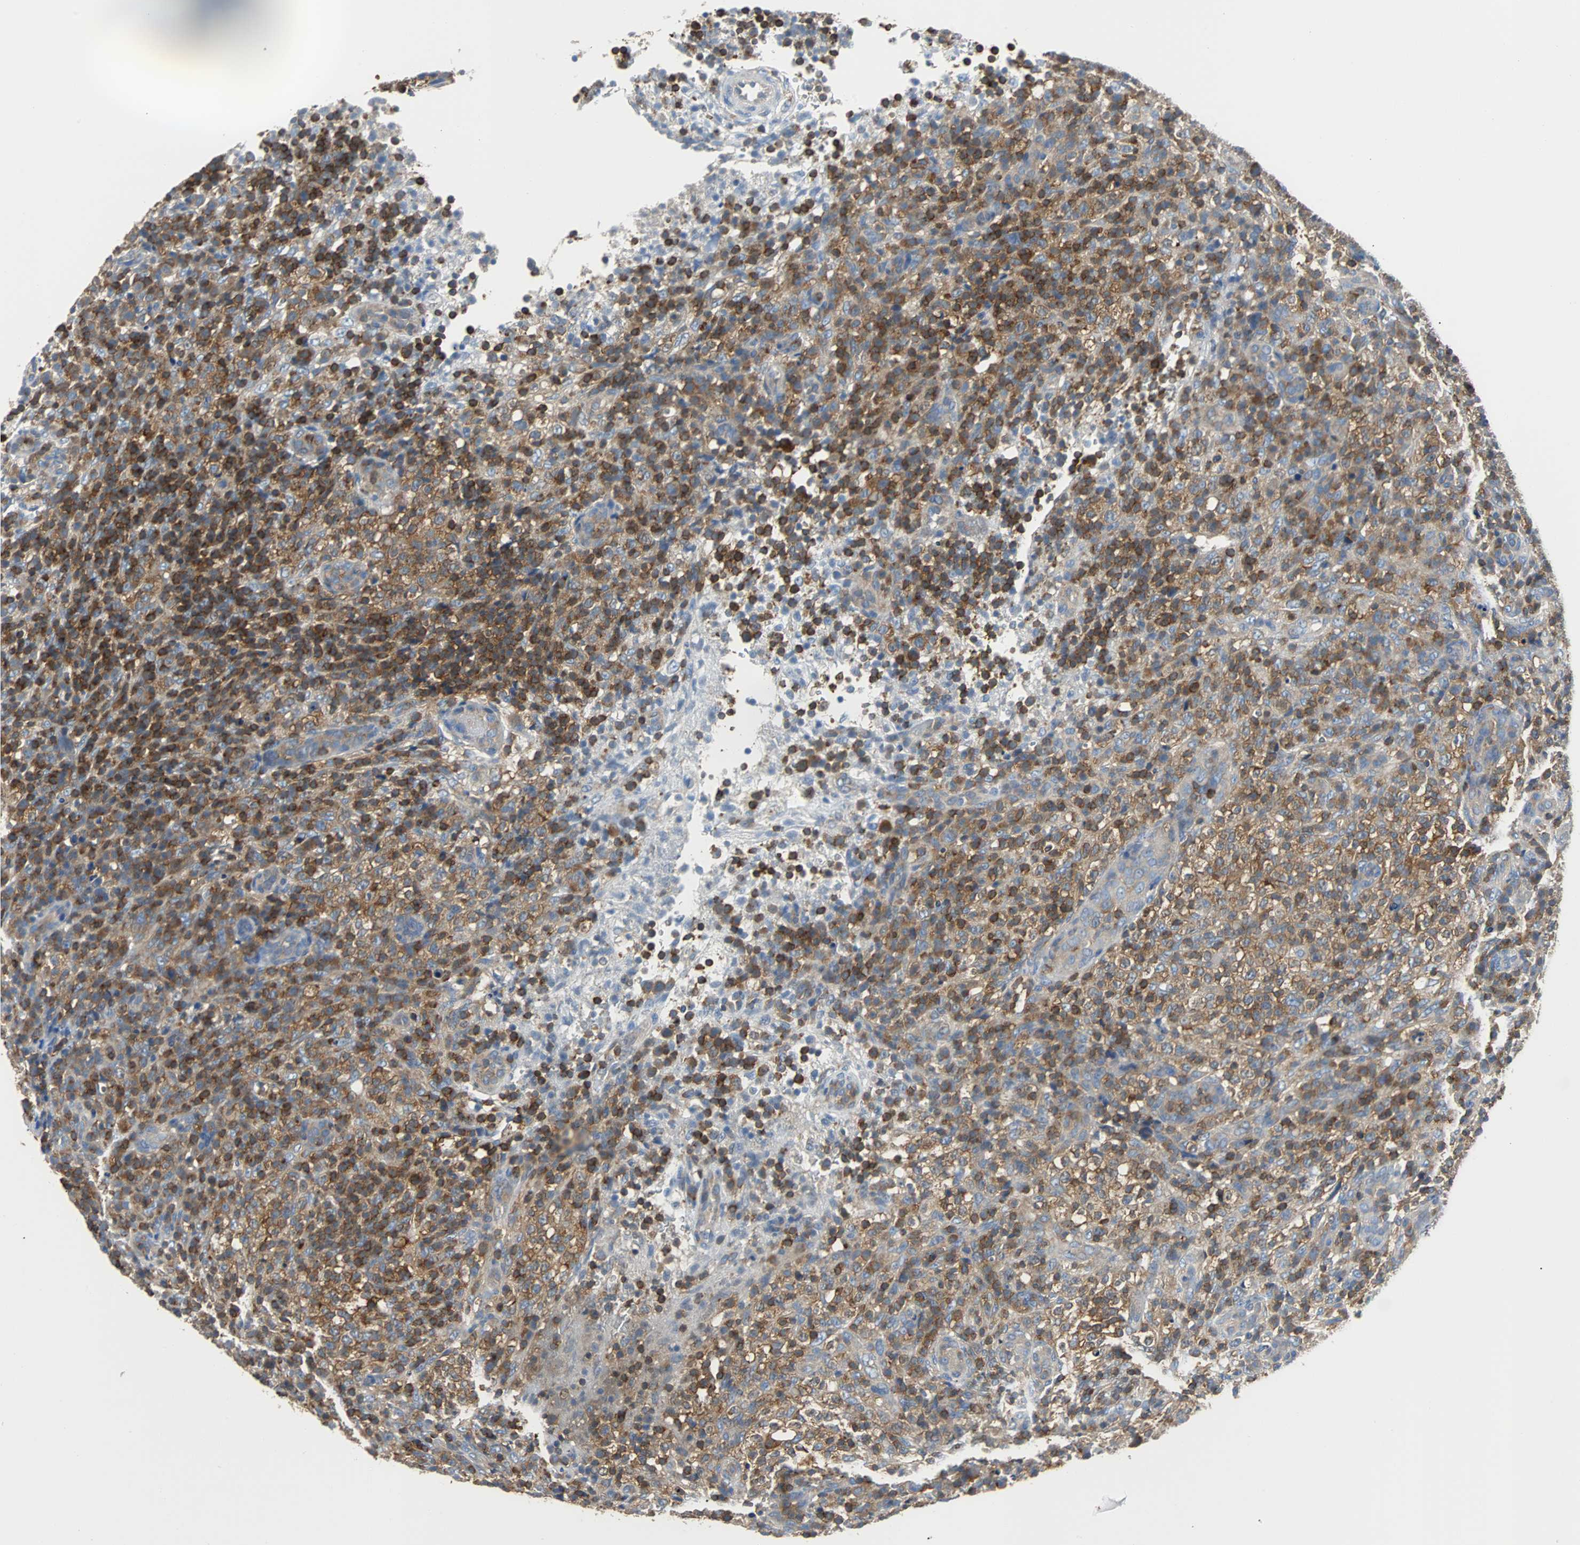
{"staining": {"intensity": "strong", "quantity": "25%-75%", "location": "cytoplasmic/membranous"}, "tissue": "lymphoma", "cell_type": "Tumor cells", "image_type": "cancer", "snomed": [{"axis": "morphology", "description": "Malignant lymphoma, non-Hodgkin's type, High grade"}, {"axis": "topography", "description": "Lymph node"}], "caption": "IHC image of neoplastic tissue: human lymphoma stained using immunohistochemistry (IHC) reveals high levels of strong protein expression localized specifically in the cytoplasmic/membranous of tumor cells, appearing as a cytoplasmic/membranous brown color.", "gene": "TSC22D4", "patient": {"sex": "female", "age": 76}}